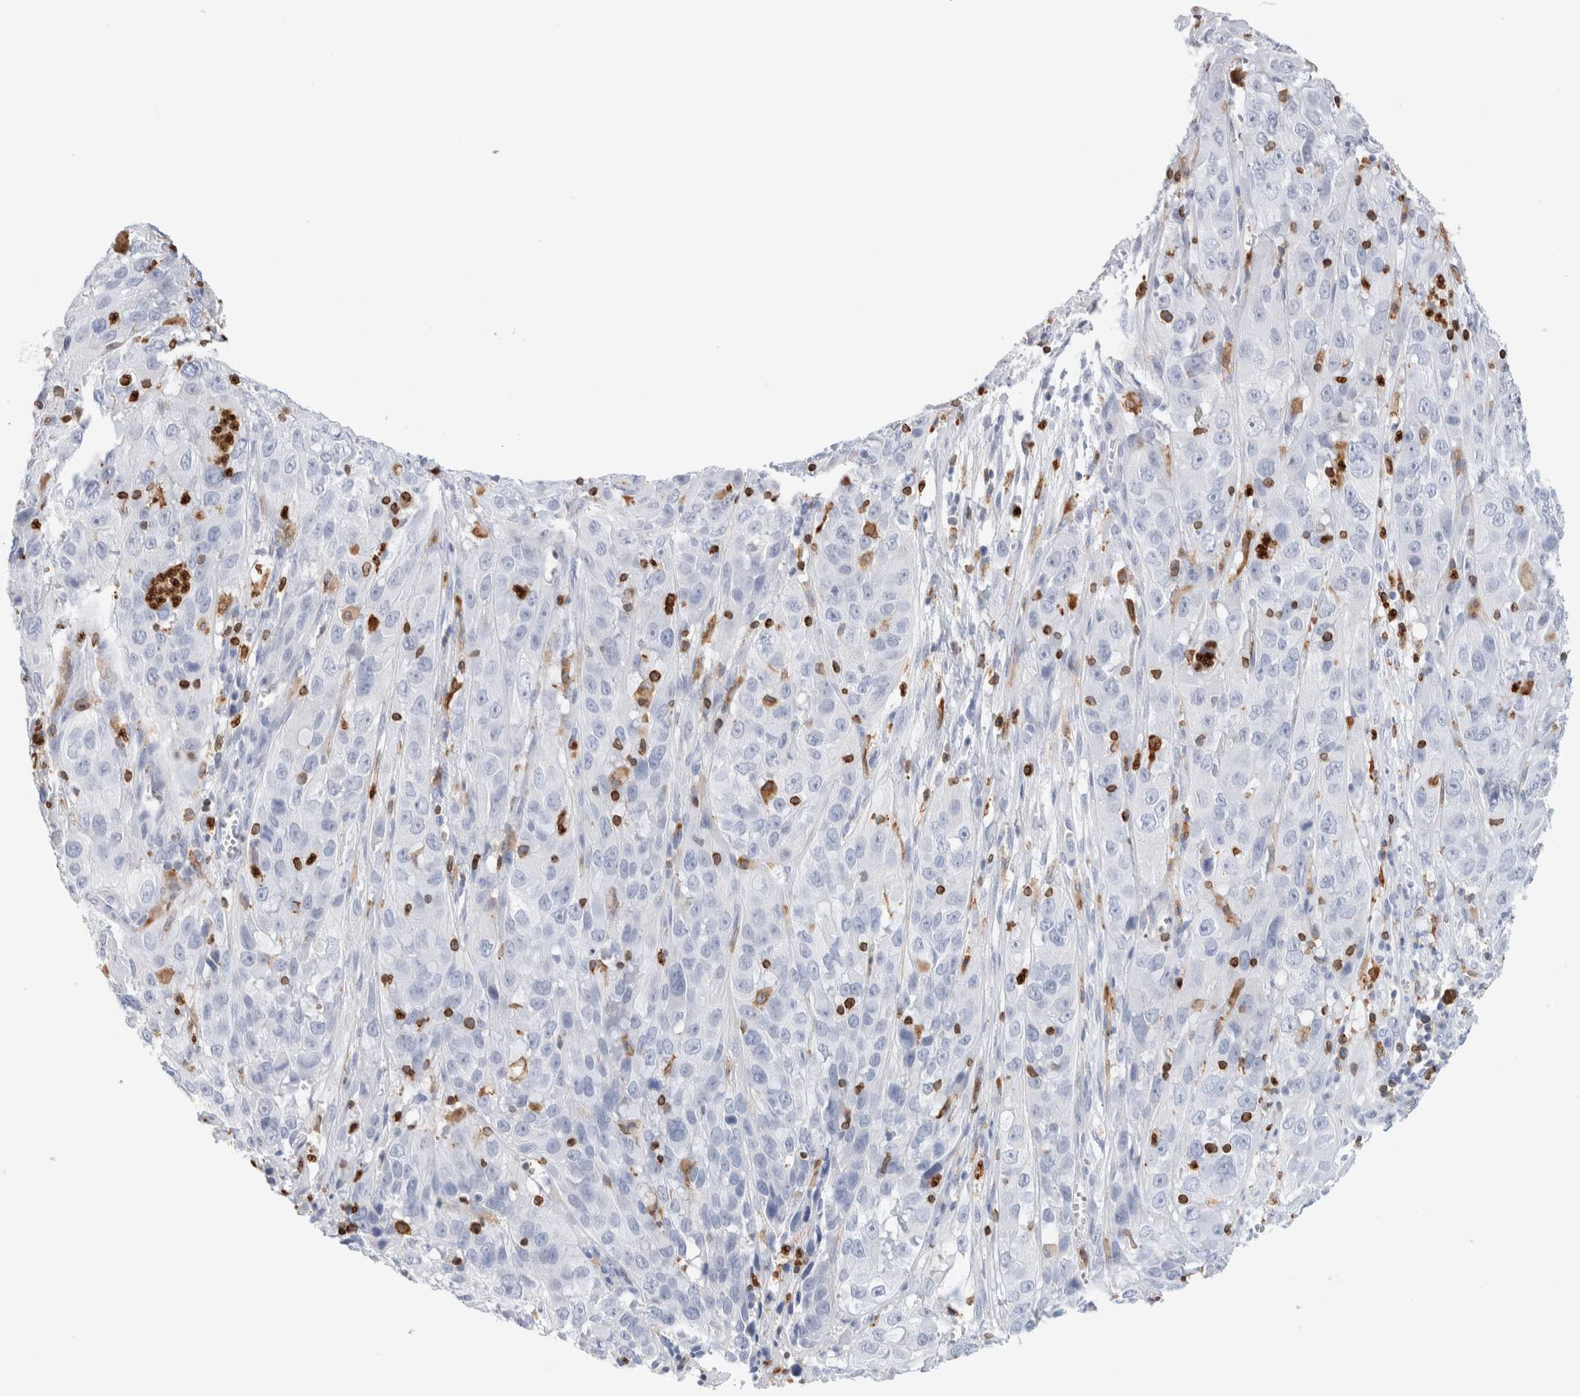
{"staining": {"intensity": "negative", "quantity": "none", "location": "none"}, "tissue": "cervical cancer", "cell_type": "Tumor cells", "image_type": "cancer", "snomed": [{"axis": "morphology", "description": "Squamous cell carcinoma, NOS"}, {"axis": "topography", "description": "Cervix"}], "caption": "The immunohistochemistry micrograph has no significant positivity in tumor cells of cervical cancer tissue.", "gene": "ALOX5AP", "patient": {"sex": "female", "age": 32}}